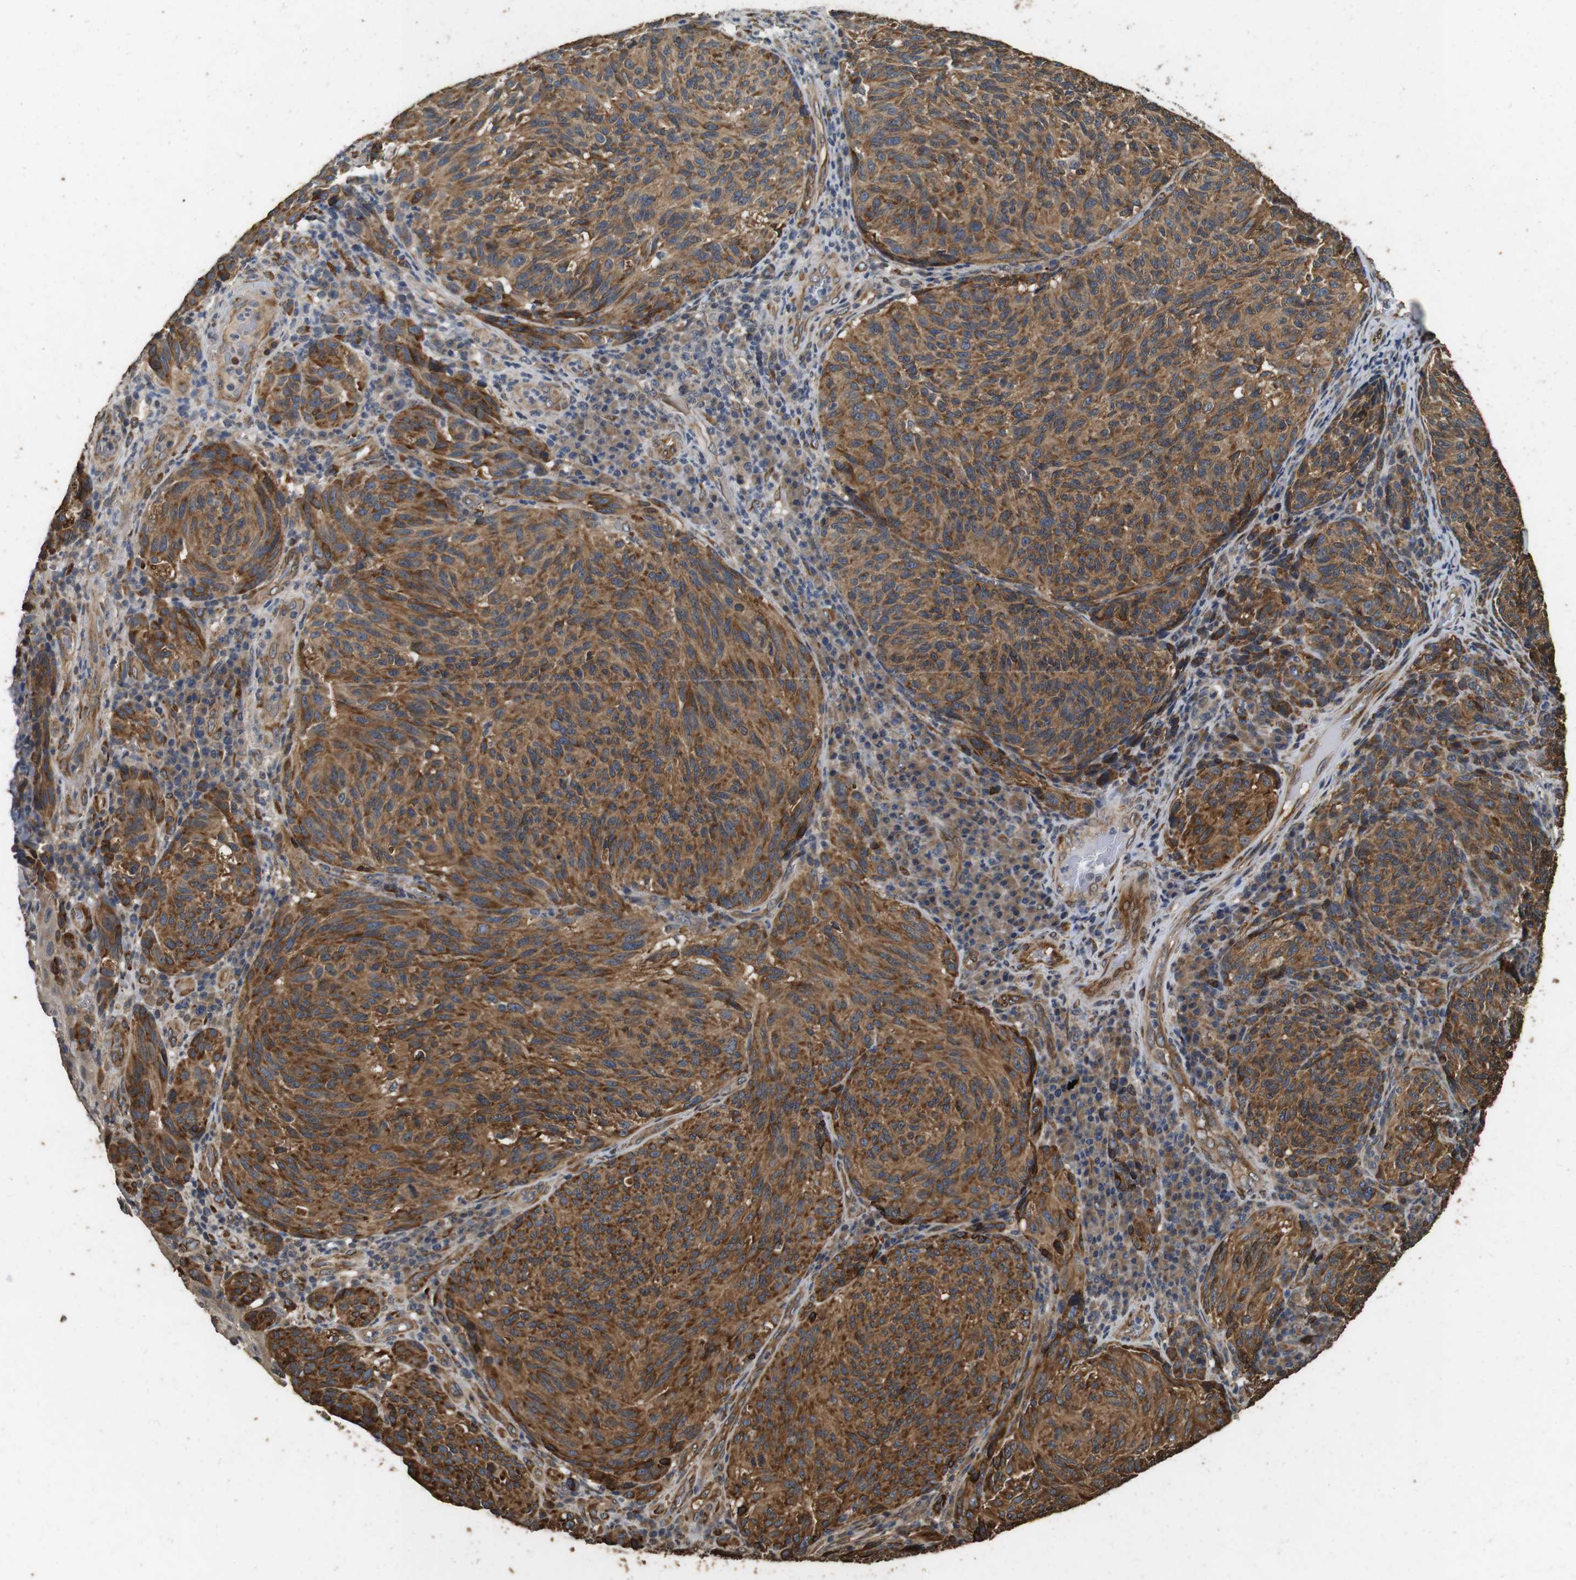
{"staining": {"intensity": "strong", "quantity": ">75%", "location": "cytoplasmic/membranous"}, "tissue": "melanoma", "cell_type": "Tumor cells", "image_type": "cancer", "snomed": [{"axis": "morphology", "description": "Malignant melanoma, NOS"}, {"axis": "topography", "description": "Skin"}], "caption": "Immunohistochemical staining of melanoma reveals high levels of strong cytoplasmic/membranous staining in about >75% of tumor cells.", "gene": "CNPY4", "patient": {"sex": "female", "age": 73}}